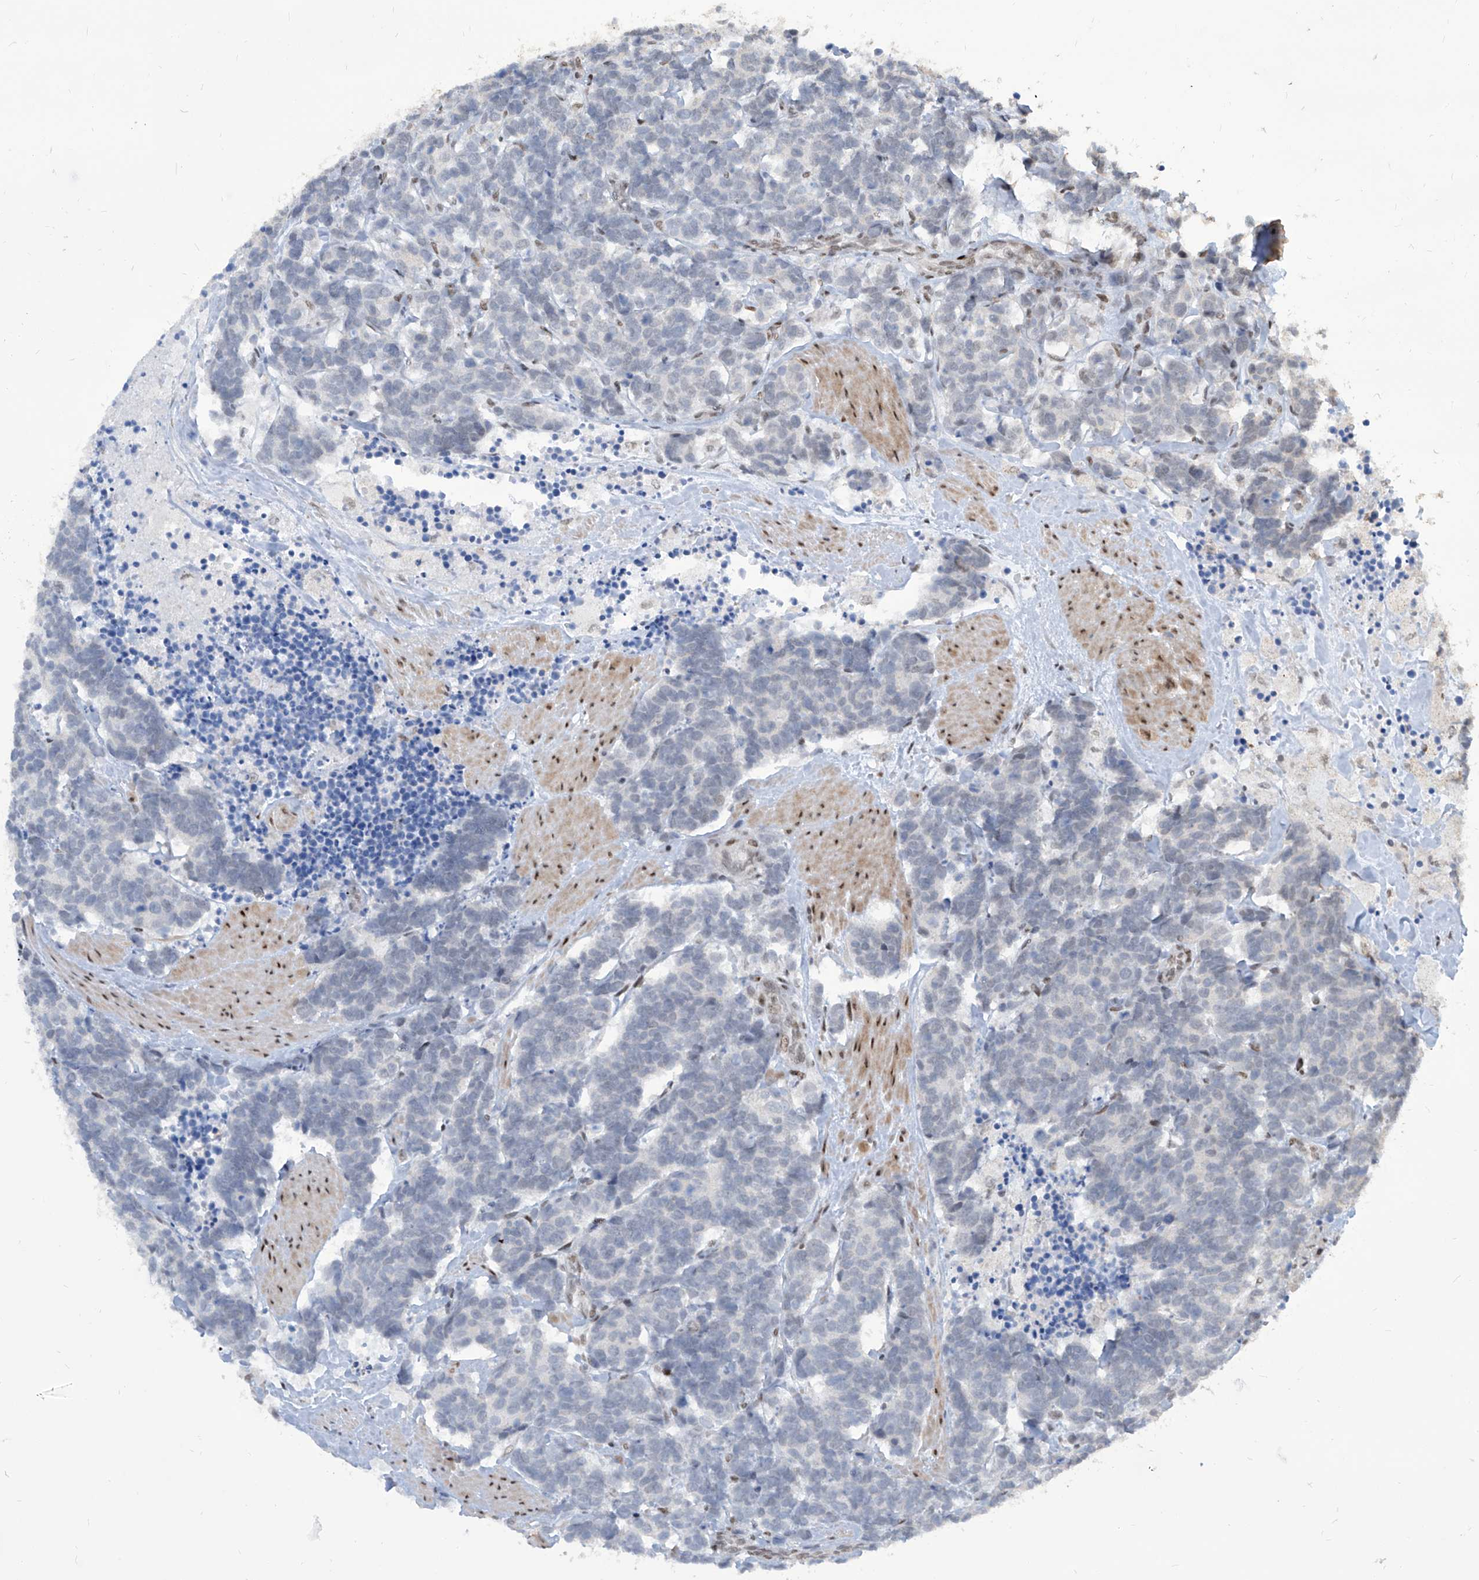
{"staining": {"intensity": "negative", "quantity": "none", "location": "none"}, "tissue": "carcinoid", "cell_type": "Tumor cells", "image_type": "cancer", "snomed": [{"axis": "morphology", "description": "Carcinoma, NOS"}, {"axis": "morphology", "description": "Carcinoid, malignant, NOS"}, {"axis": "topography", "description": "Urinary bladder"}], "caption": "Tumor cells show no significant staining in carcinoid.", "gene": "IRF2", "patient": {"sex": "male", "age": 57}}